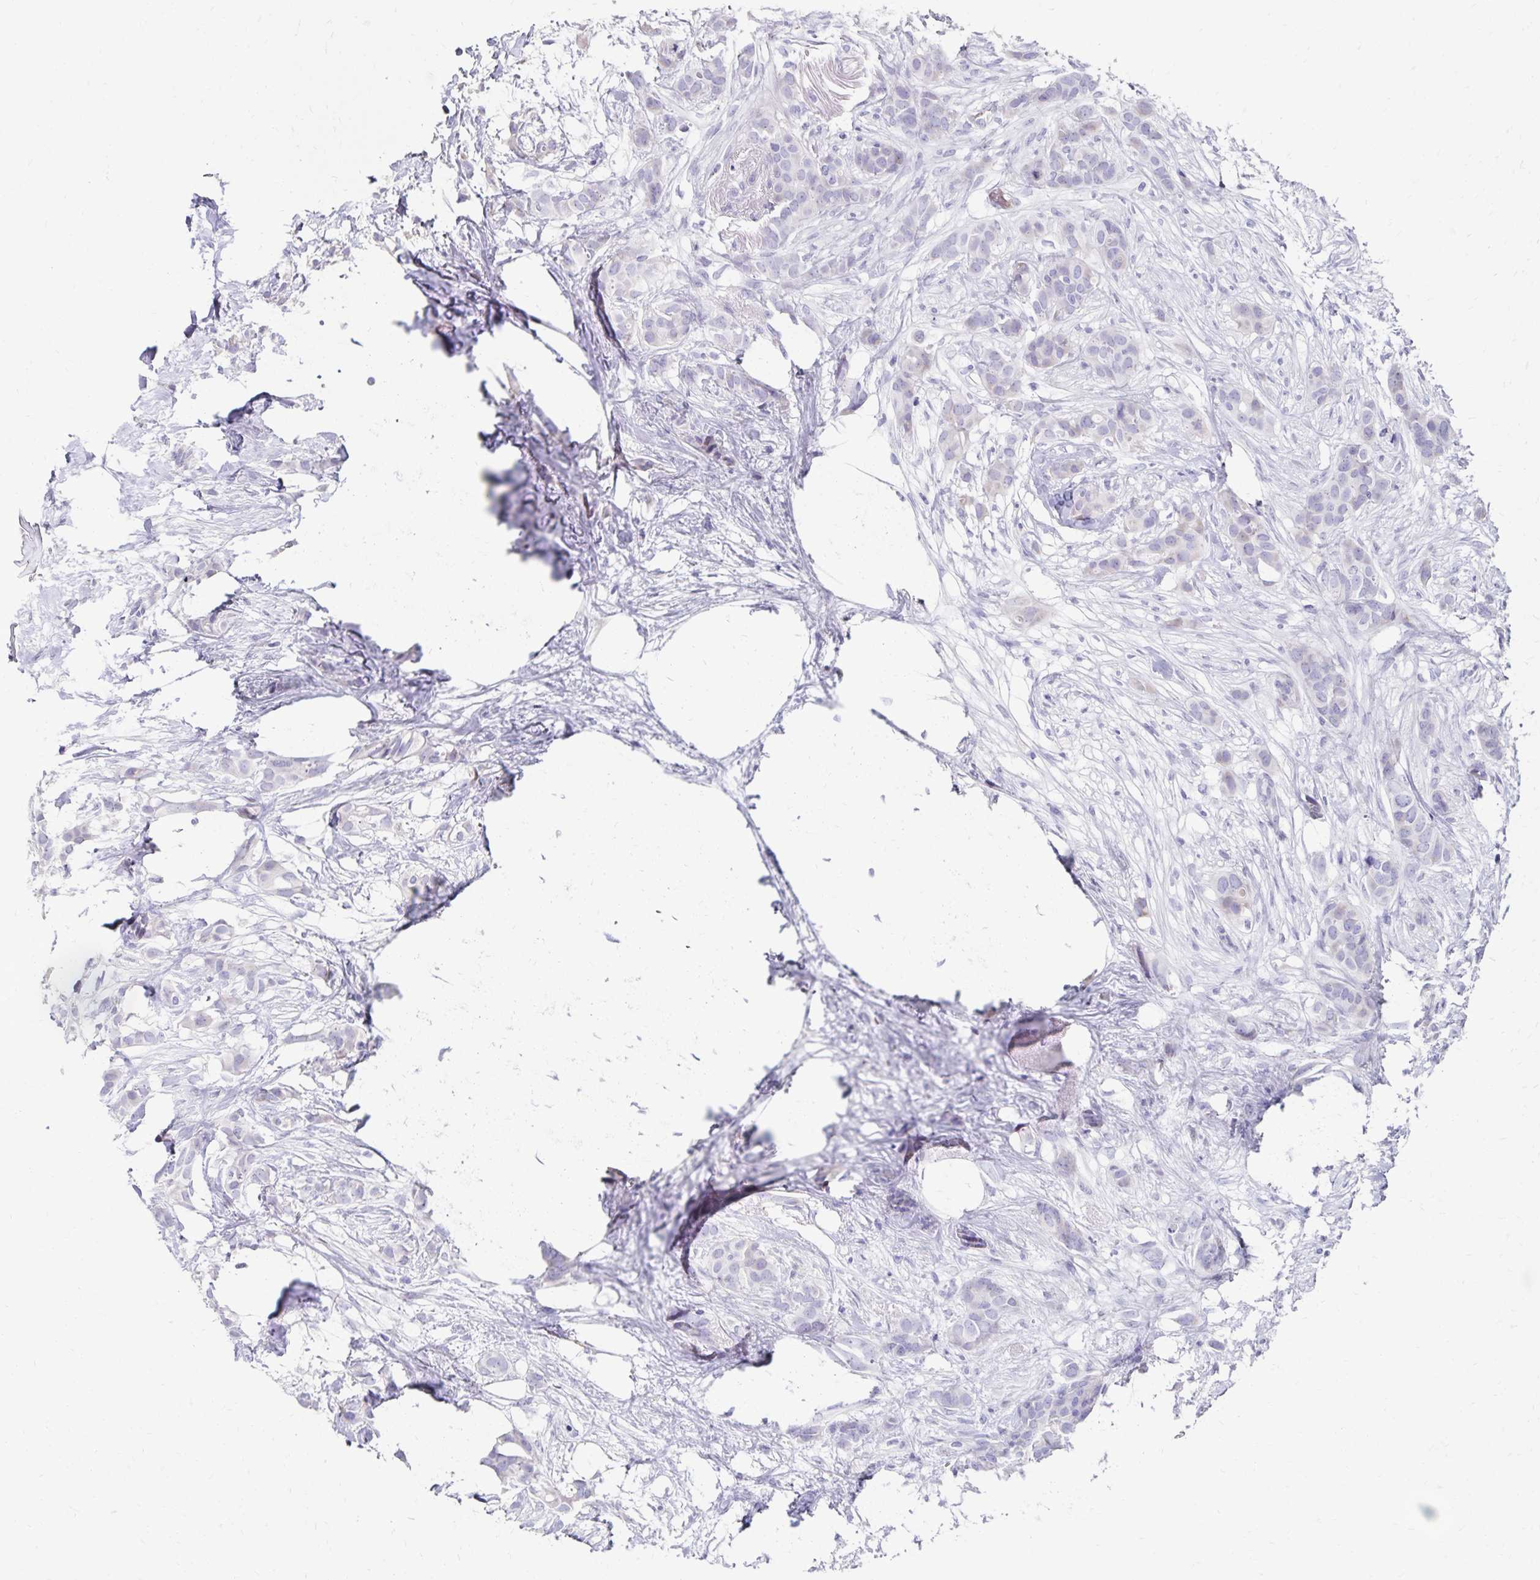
{"staining": {"intensity": "negative", "quantity": "none", "location": "none"}, "tissue": "breast cancer", "cell_type": "Tumor cells", "image_type": "cancer", "snomed": [{"axis": "morphology", "description": "Duct carcinoma"}, {"axis": "topography", "description": "Breast"}], "caption": "DAB (3,3'-diaminobenzidine) immunohistochemical staining of human breast invasive ductal carcinoma displays no significant staining in tumor cells.", "gene": "NECAP1", "patient": {"sex": "female", "age": 62}}